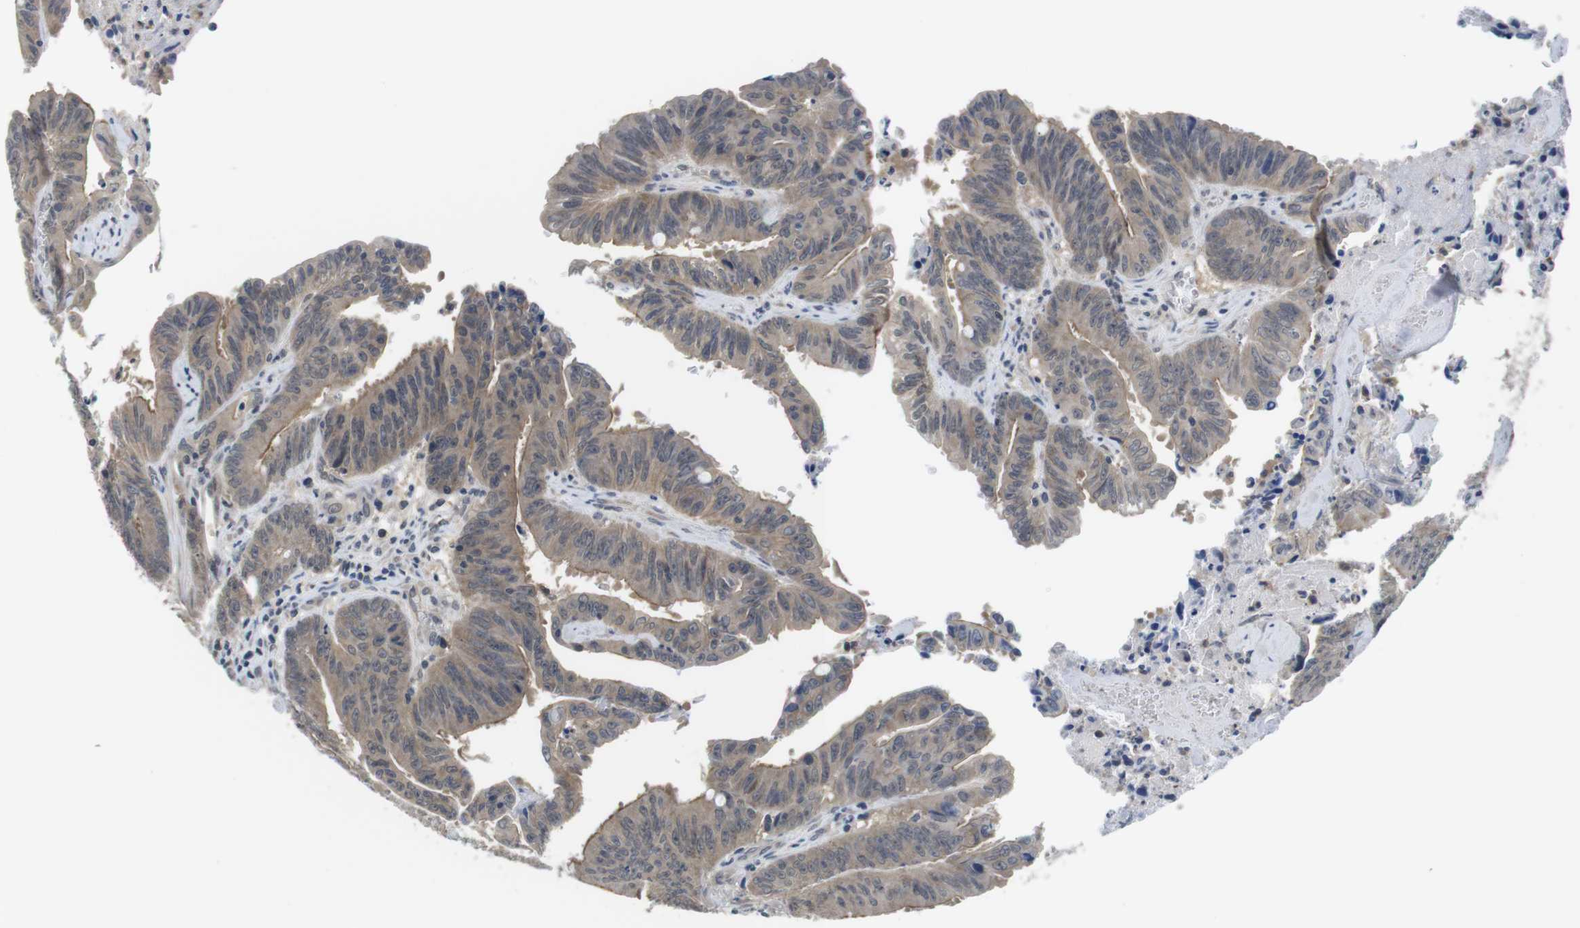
{"staining": {"intensity": "weak", "quantity": ">75%", "location": "cytoplasmic/membranous"}, "tissue": "colorectal cancer", "cell_type": "Tumor cells", "image_type": "cancer", "snomed": [{"axis": "morphology", "description": "Adenocarcinoma, NOS"}, {"axis": "topography", "description": "Colon"}], "caption": "Human colorectal cancer stained for a protein (brown) exhibits weak cytoplasmic/membranous positive staining in approximately >75% of tumor cells.", "gene": "FADD", "patient": {"sex": "male", "age": 45}}